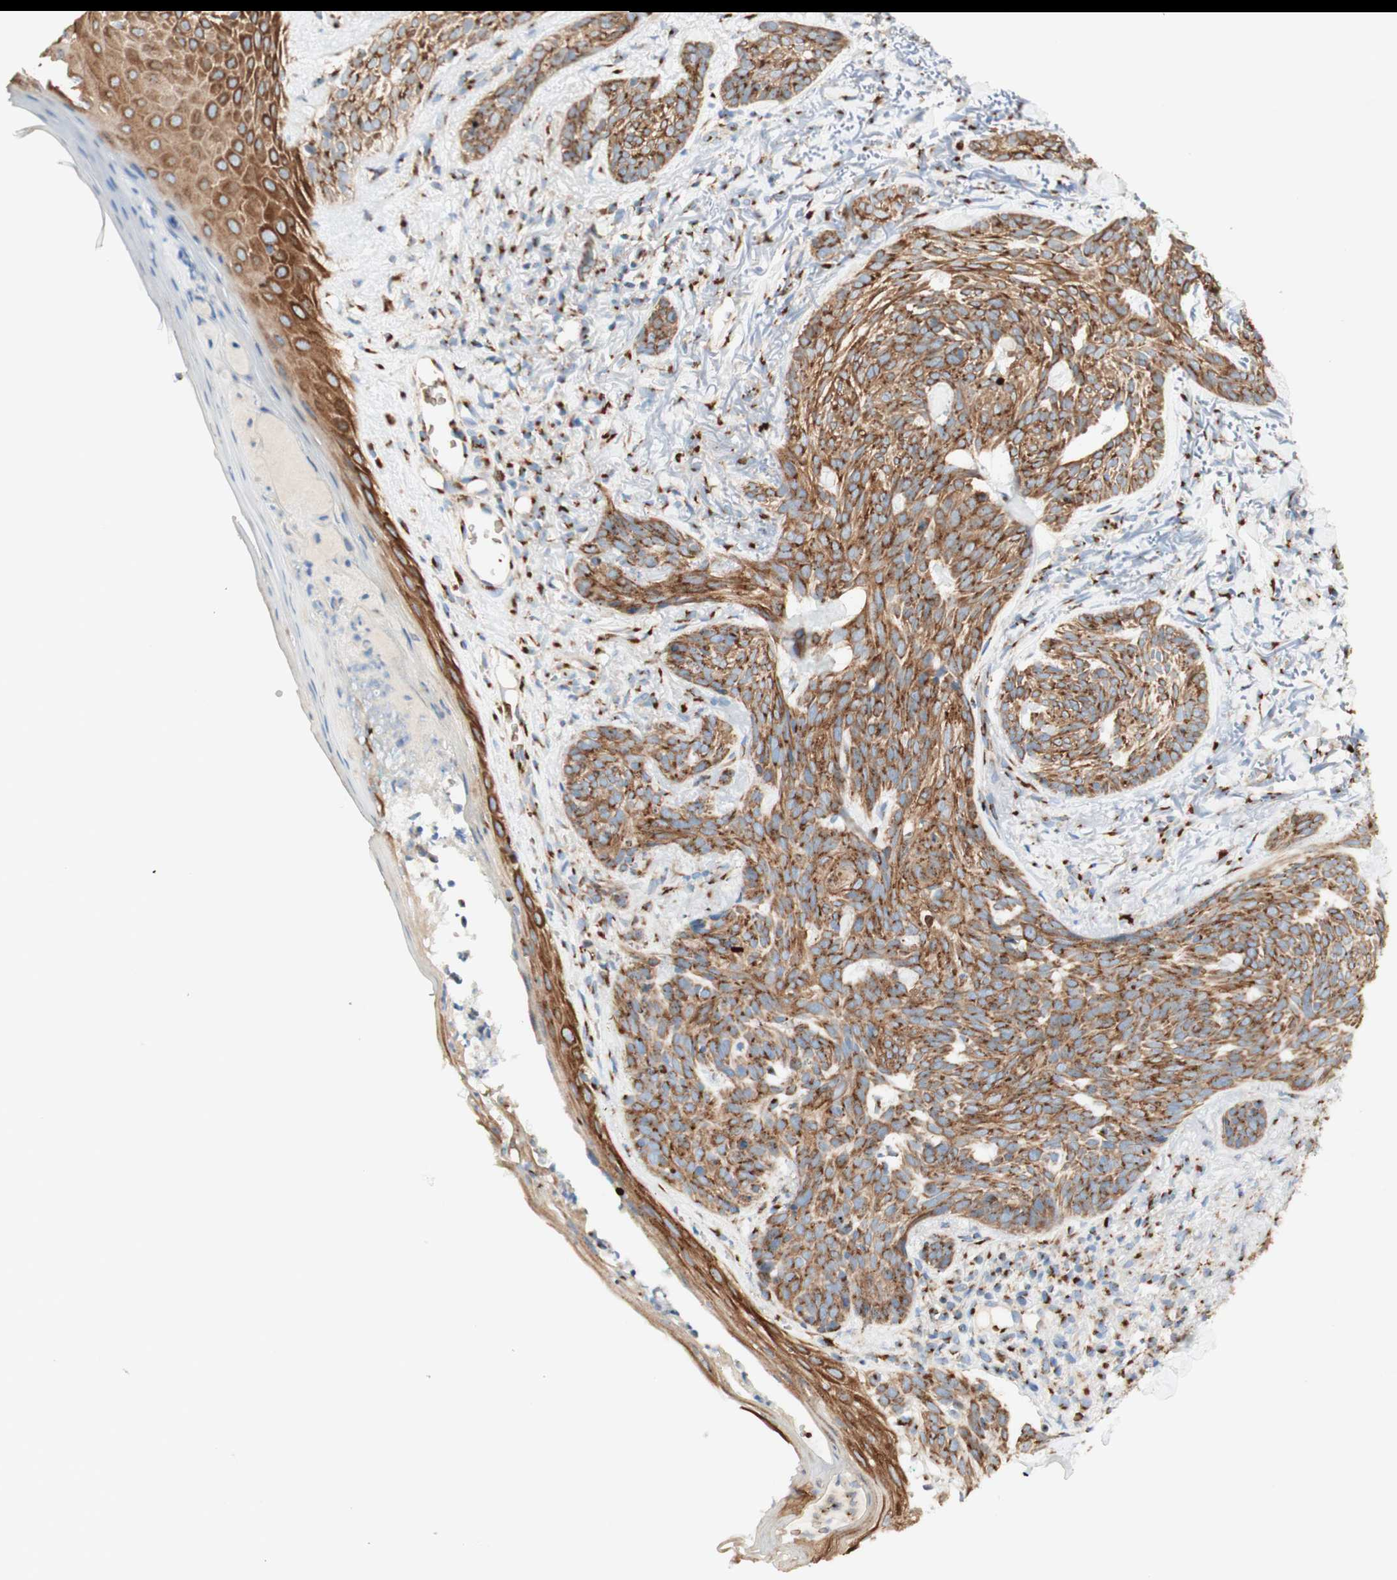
{"staining": {"intensity": "moderate", "quantity": ">75%", "location": "cytoplasmic/membranous"}, "tissue": "skin cancer", "cell_type": "Tumor cells", "image_type": "cancer", "snomed": [{"axis": "morphology", "description": "Basal cell carcinoma"}, {"axis": "topography", "description": "Skin"}], "caption": "Brown immunohistochemical staining in skin cancer displays moderate cytoplasmic/membranous positivity in about >75% of tumor cells.", "gene": "GOLGB1", "patient": {"sex": "male", "age": 43}}